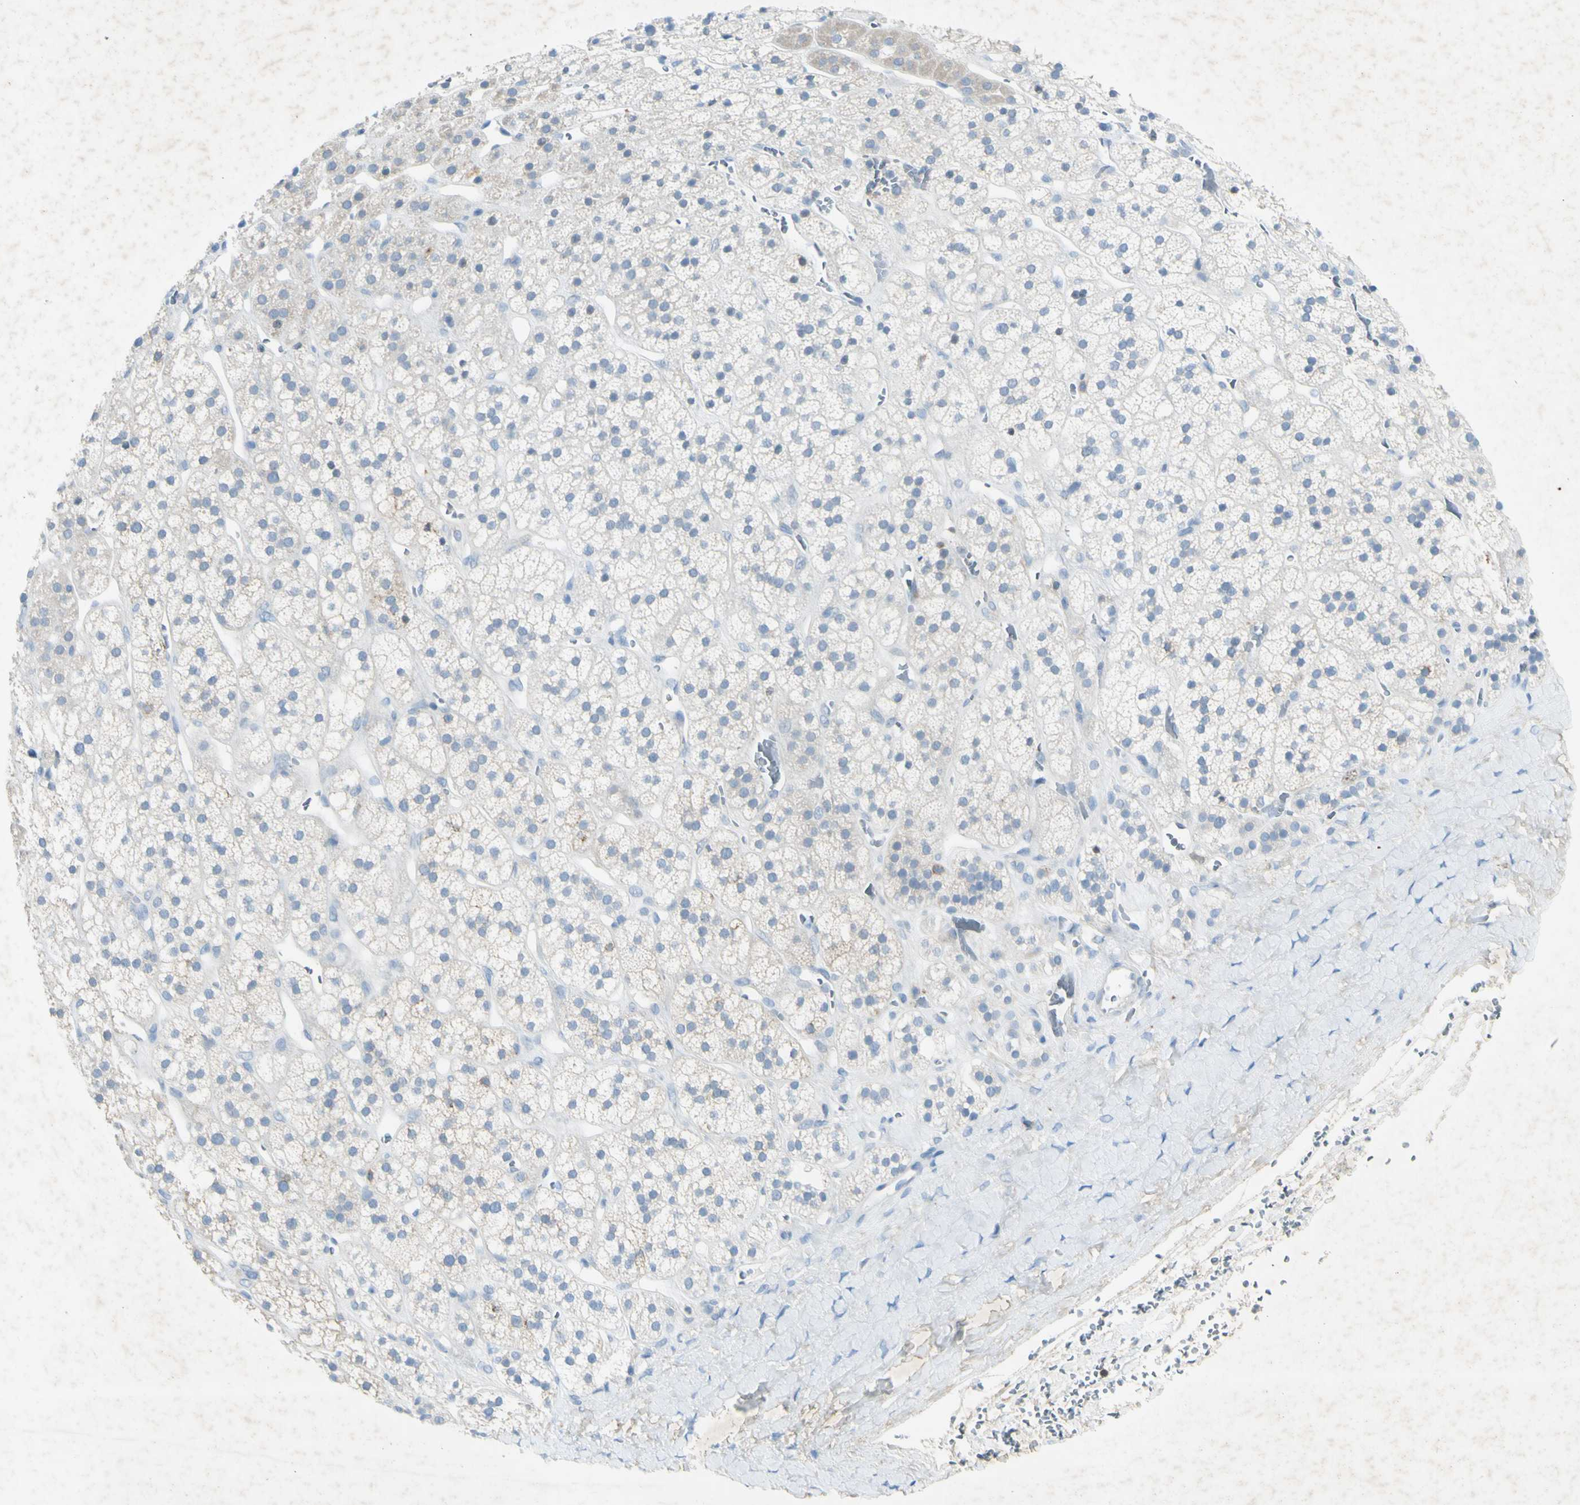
{"staining": {"intensity": "moderate", "quantity": "<25%", "location": "cytoplasmic/membranous"}, "tissue": "adrenal gland", "cell_type": "Glandular cells", "image_type": "normal", "snomed": [{"axis": "morphology", "description": "Normal tissue, NOS"}, {"axis": "topography", "description": "Adrenal gland"}], "caption": "The photomicrograph exhibits immunohistochemical staining of benign adrenal gland. There is moderate cytoplasmic/membranous positivity is identified in about <25% of glandular cells. (DAB = brown stain, brightfield microscopy at high magnification).", "gene": "GDF15", "patient": {"sex": "male", "age": 56}}